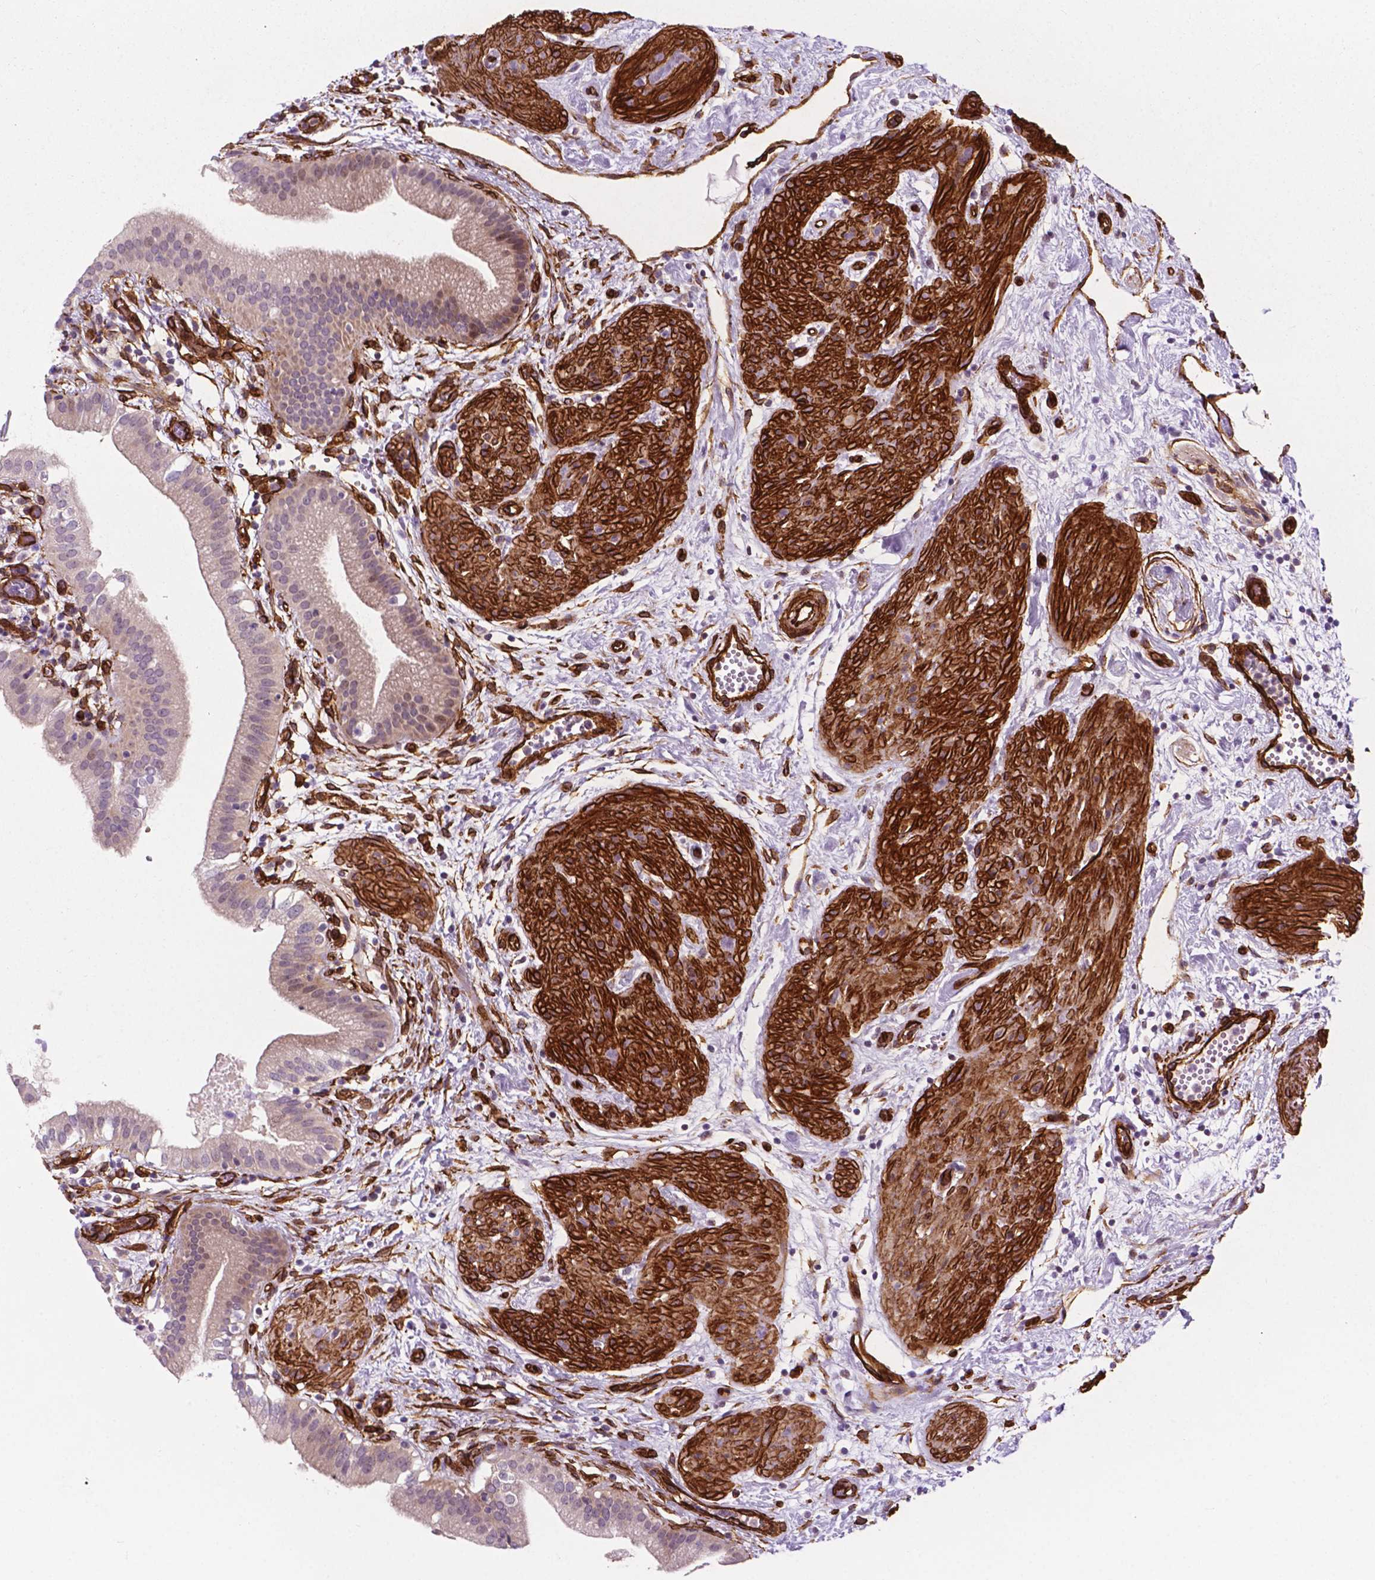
{"staining": {"intensity": "negative", "quantity": "none", "location": "none"}, "tissue": "gallbladder", "cell_type": "Glandular cells", "image_type": "normal", "snomed": [{"axis": "morphology", "description": "Normal tissue, NOS"}, {"axis": "topography", "description": "Gallbladder"}], "caption": "DAB immunohistochemical staining of benign gallbladder demonstrates no significant positivity in glandular cells. (DAB immunohistochemistry, high magnification).", "gene": "EGFL8", "patient": {"sex": "female", "age": 65}}